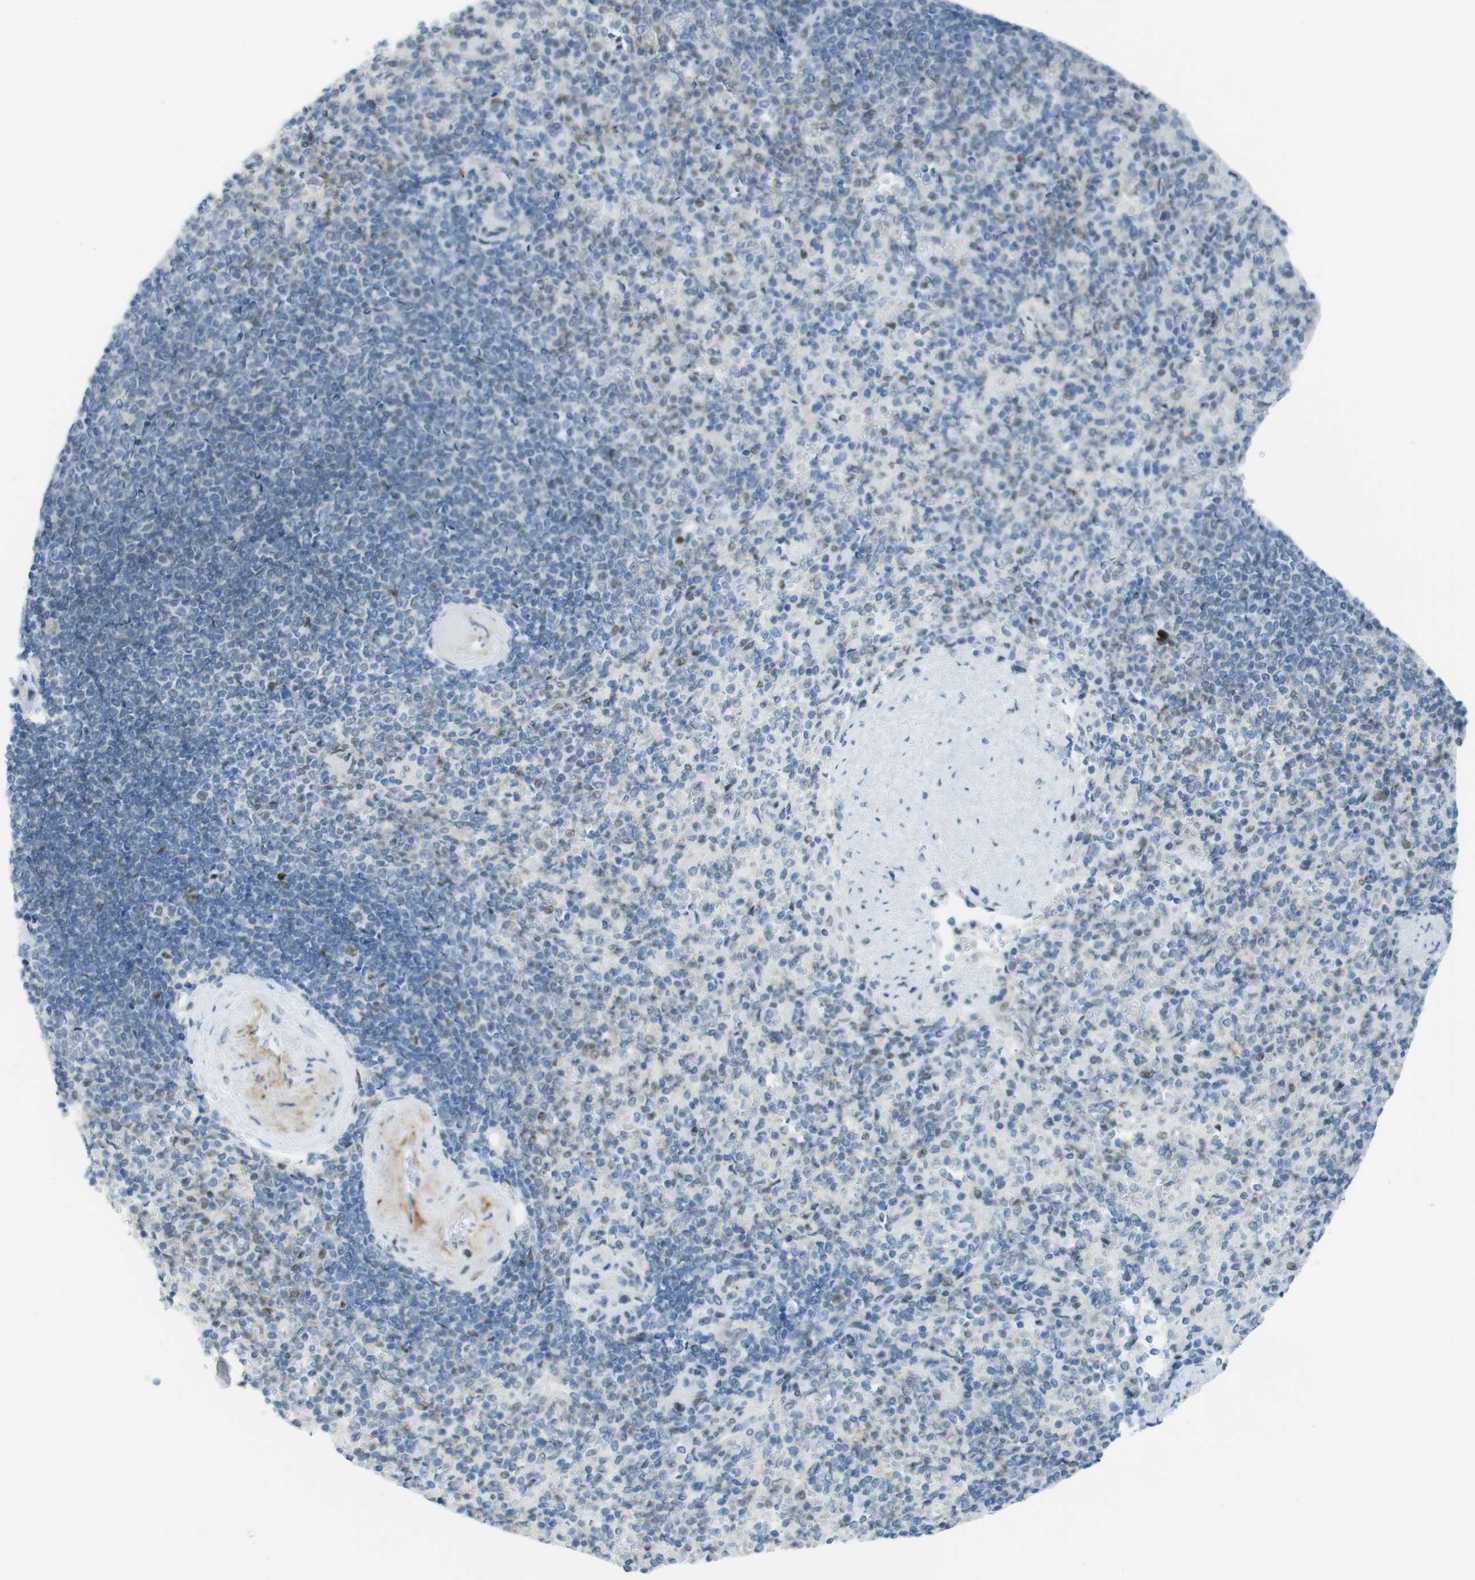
{"staining": {"intensity": "negative", "quantity": "none", "location": "none"}, "tissue": "spleen", "cell_type": "Cells in red pulp", "image_type": "normal", "snomed": [{"axis": "morphology", "description": "Normal tissue, NOS"}, {"axis": "topography", "description": "Spleen"}], "caption": "Immunohistochemistry histopathology image of normal human spleen stained for a protein (brown), which demonstrates no expression in cells in red pulp.", "gene": "UBB", "patient": {"sex": "female", "age": 74}}